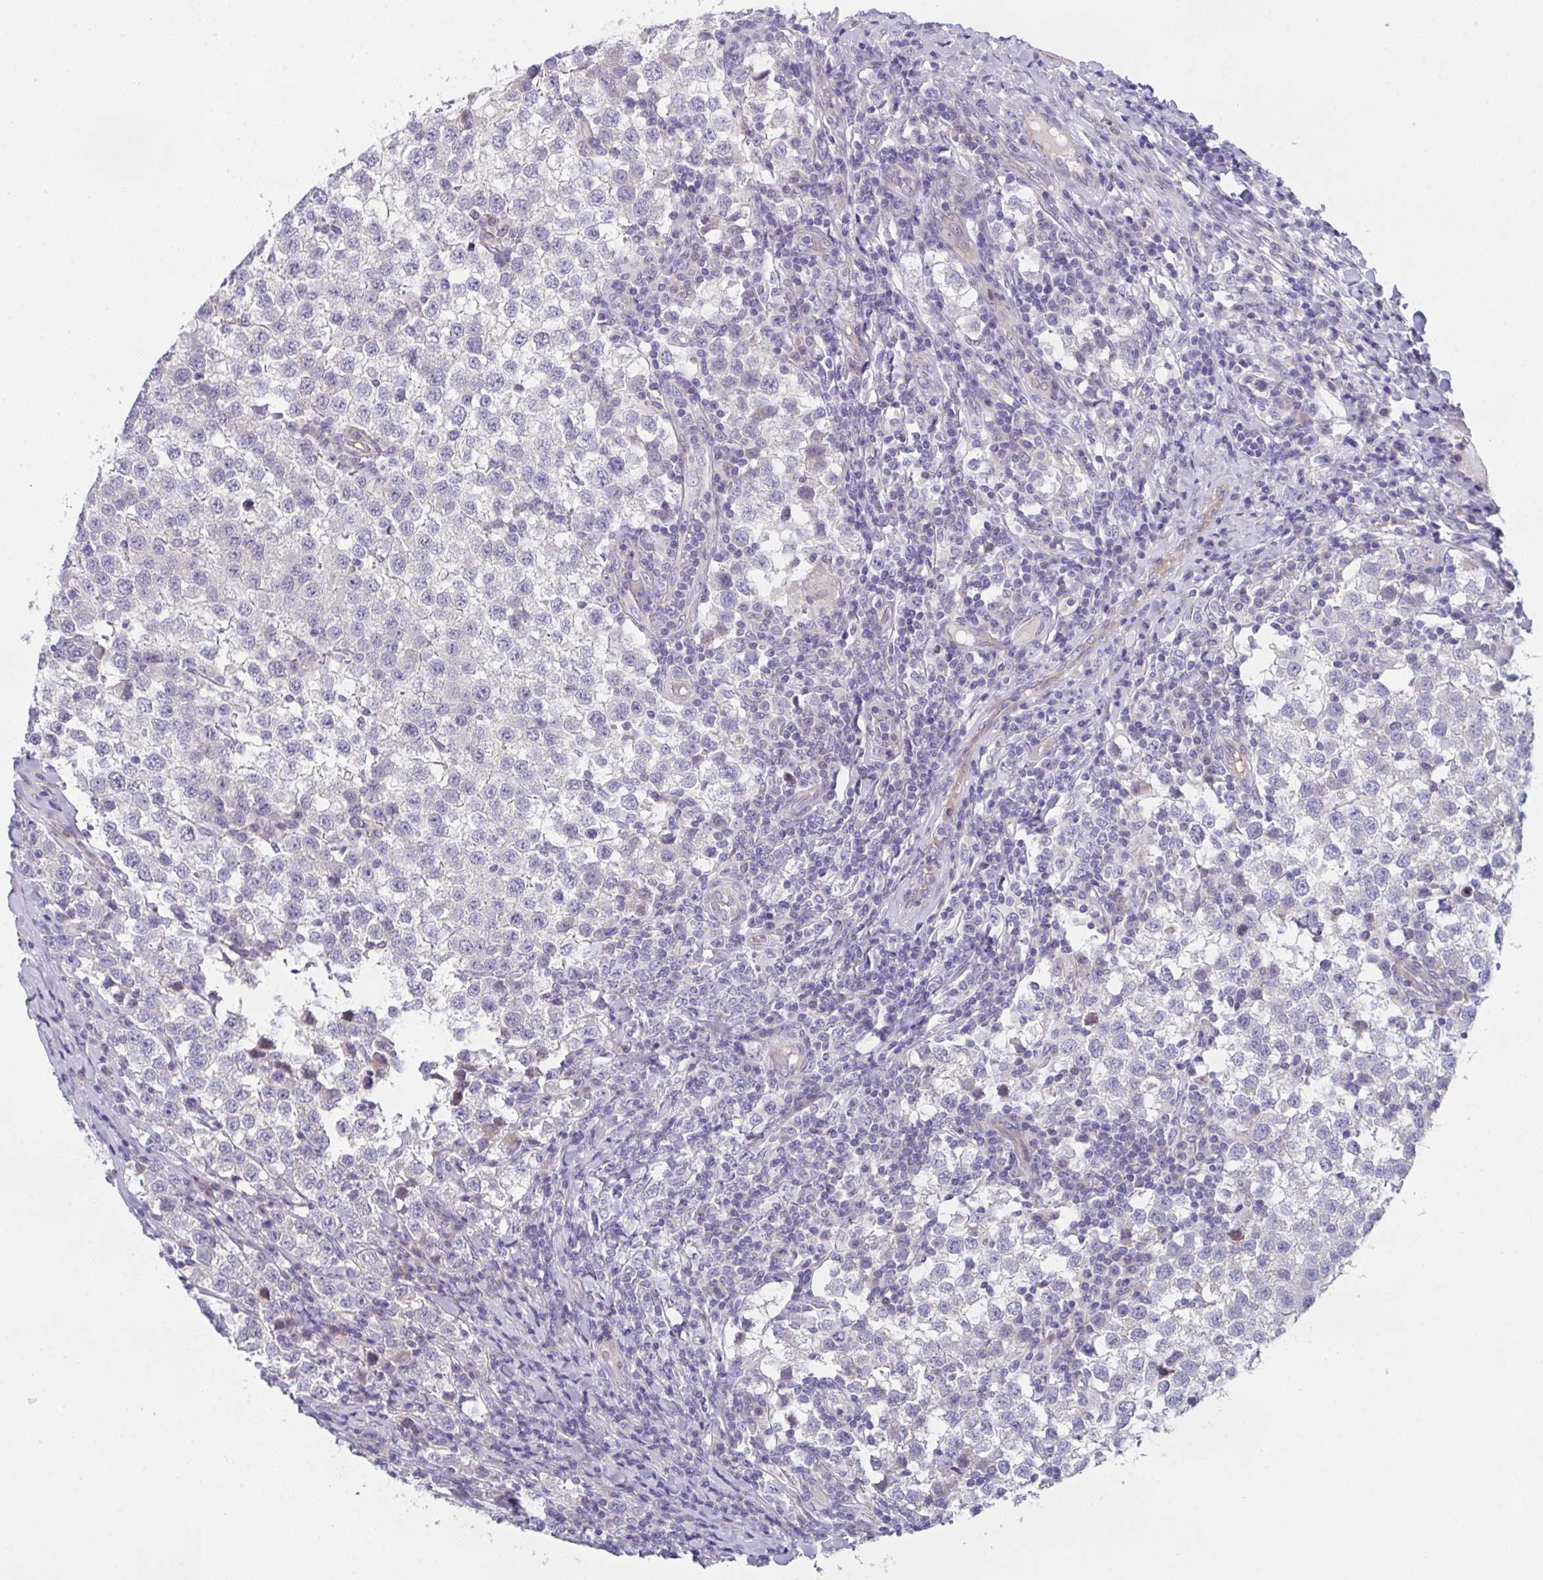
{"staining": {"intensity": "negative", "quantity": "none", "location": "none"}, "tissue": "testis cancer", "cell_type": "Tumor cells", "image_type": "cancer", "snomed": [{"axis": "morphology", "description": "Seminoma, NOS"}, {"axis": "topography", "description": "Testis"}], "caption": "Testis seminoma stained for a protein using IHC reveals no positivity tumor cells.", "gene": "FBXO47", "patient": {"sex": "male", "age": 34}}